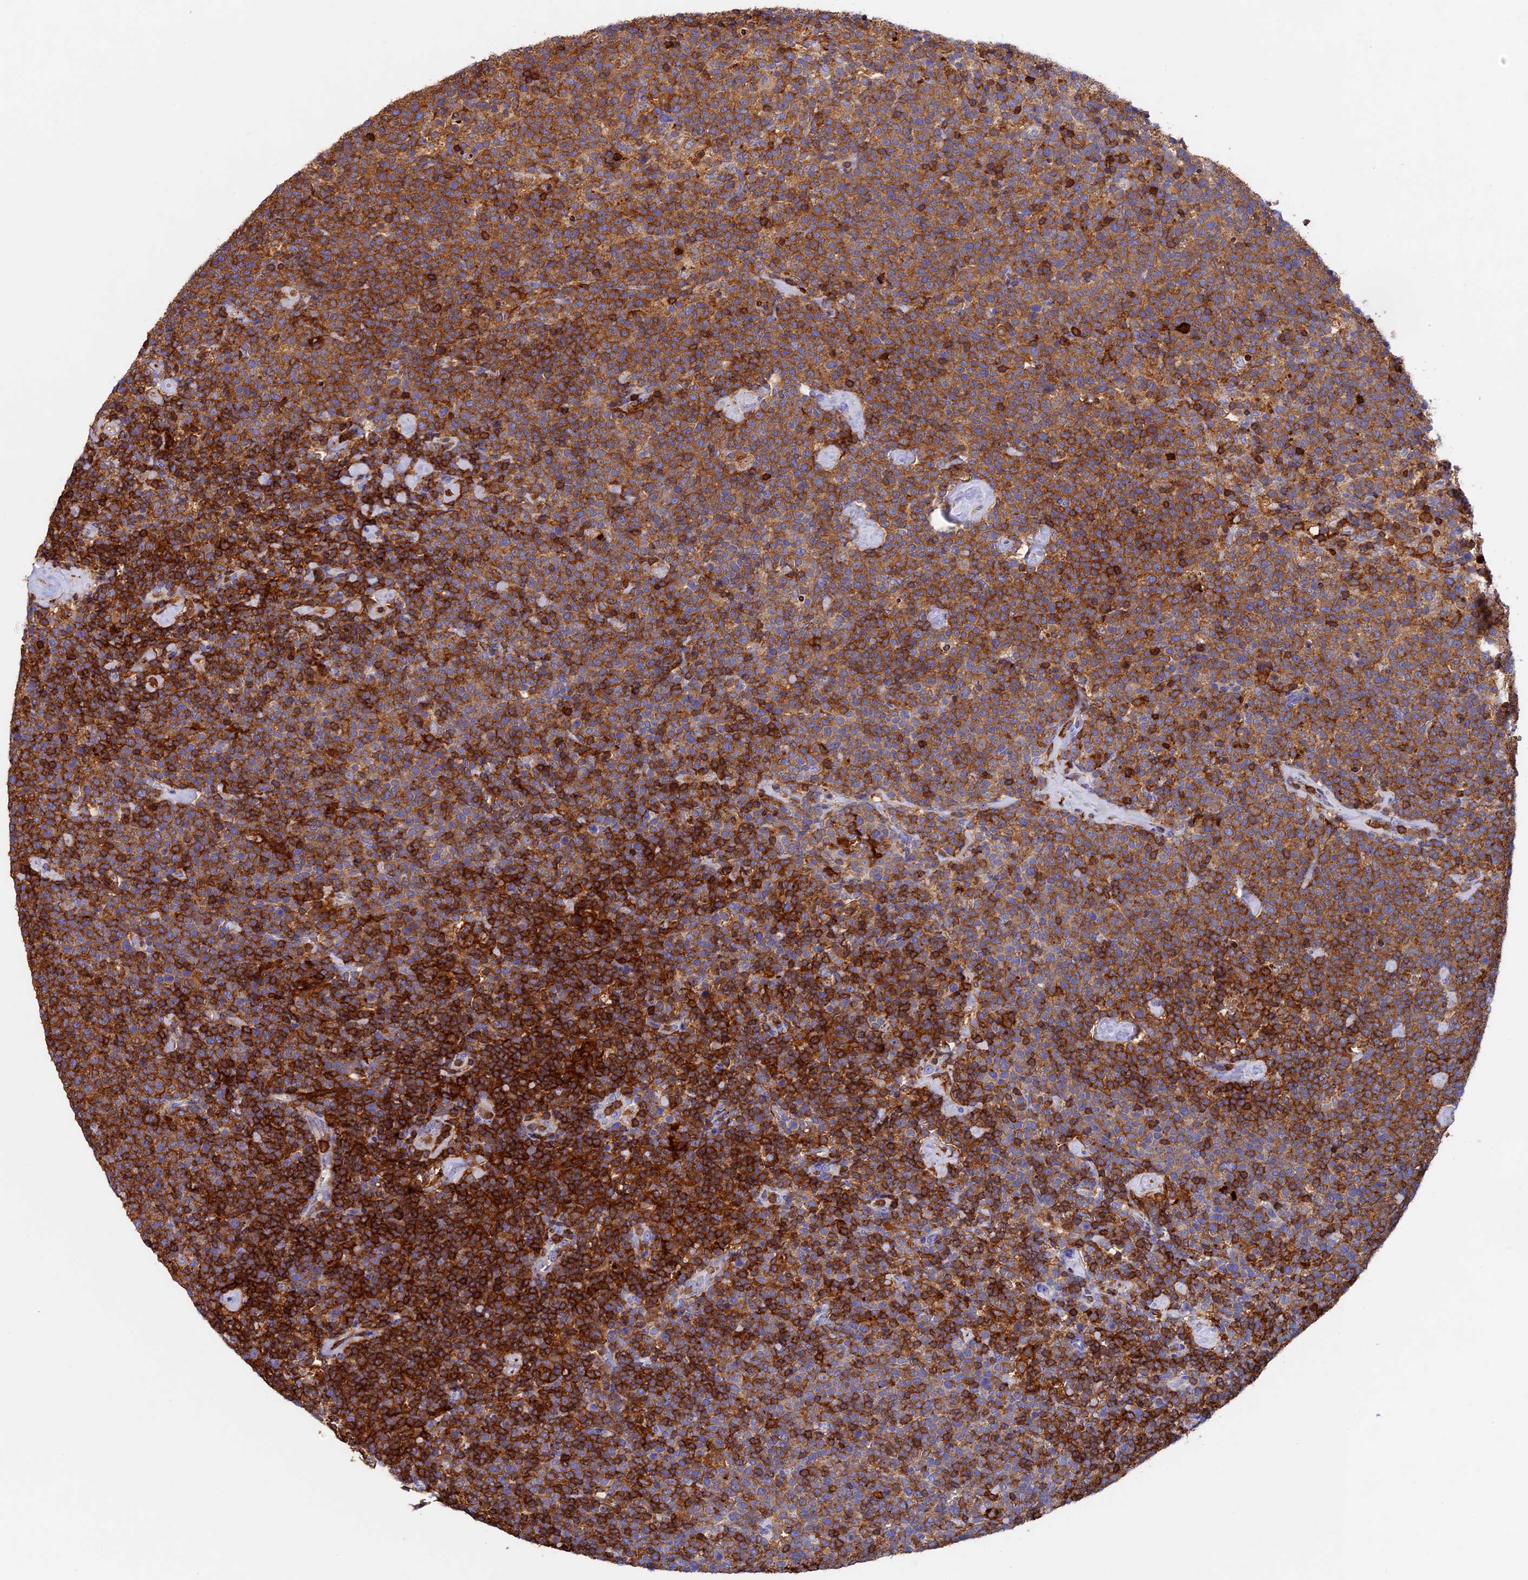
{"staining": {"intensity": "strong", "quantity": ">75%", "location": "cytoplasmic/membranous"}, "tissue": "lymphoma", "cell_type": "Tumor cells", "image_type": "cancer", "snomed": [{"axis": "morphology", "description": "Malignant lymphoma, non-Hodgkin's type, High grade"}, {"axis": "topography", "description": "Lymph node"}], "caption": "Immunohistochemistry (IHC) of lymphoma reveals high levels of strong cytoplasmic/membranous positivity in approximately >75% of tumor cells.", "gene": "ADAT1", "patient": {"sex": "male", "age": 61}}